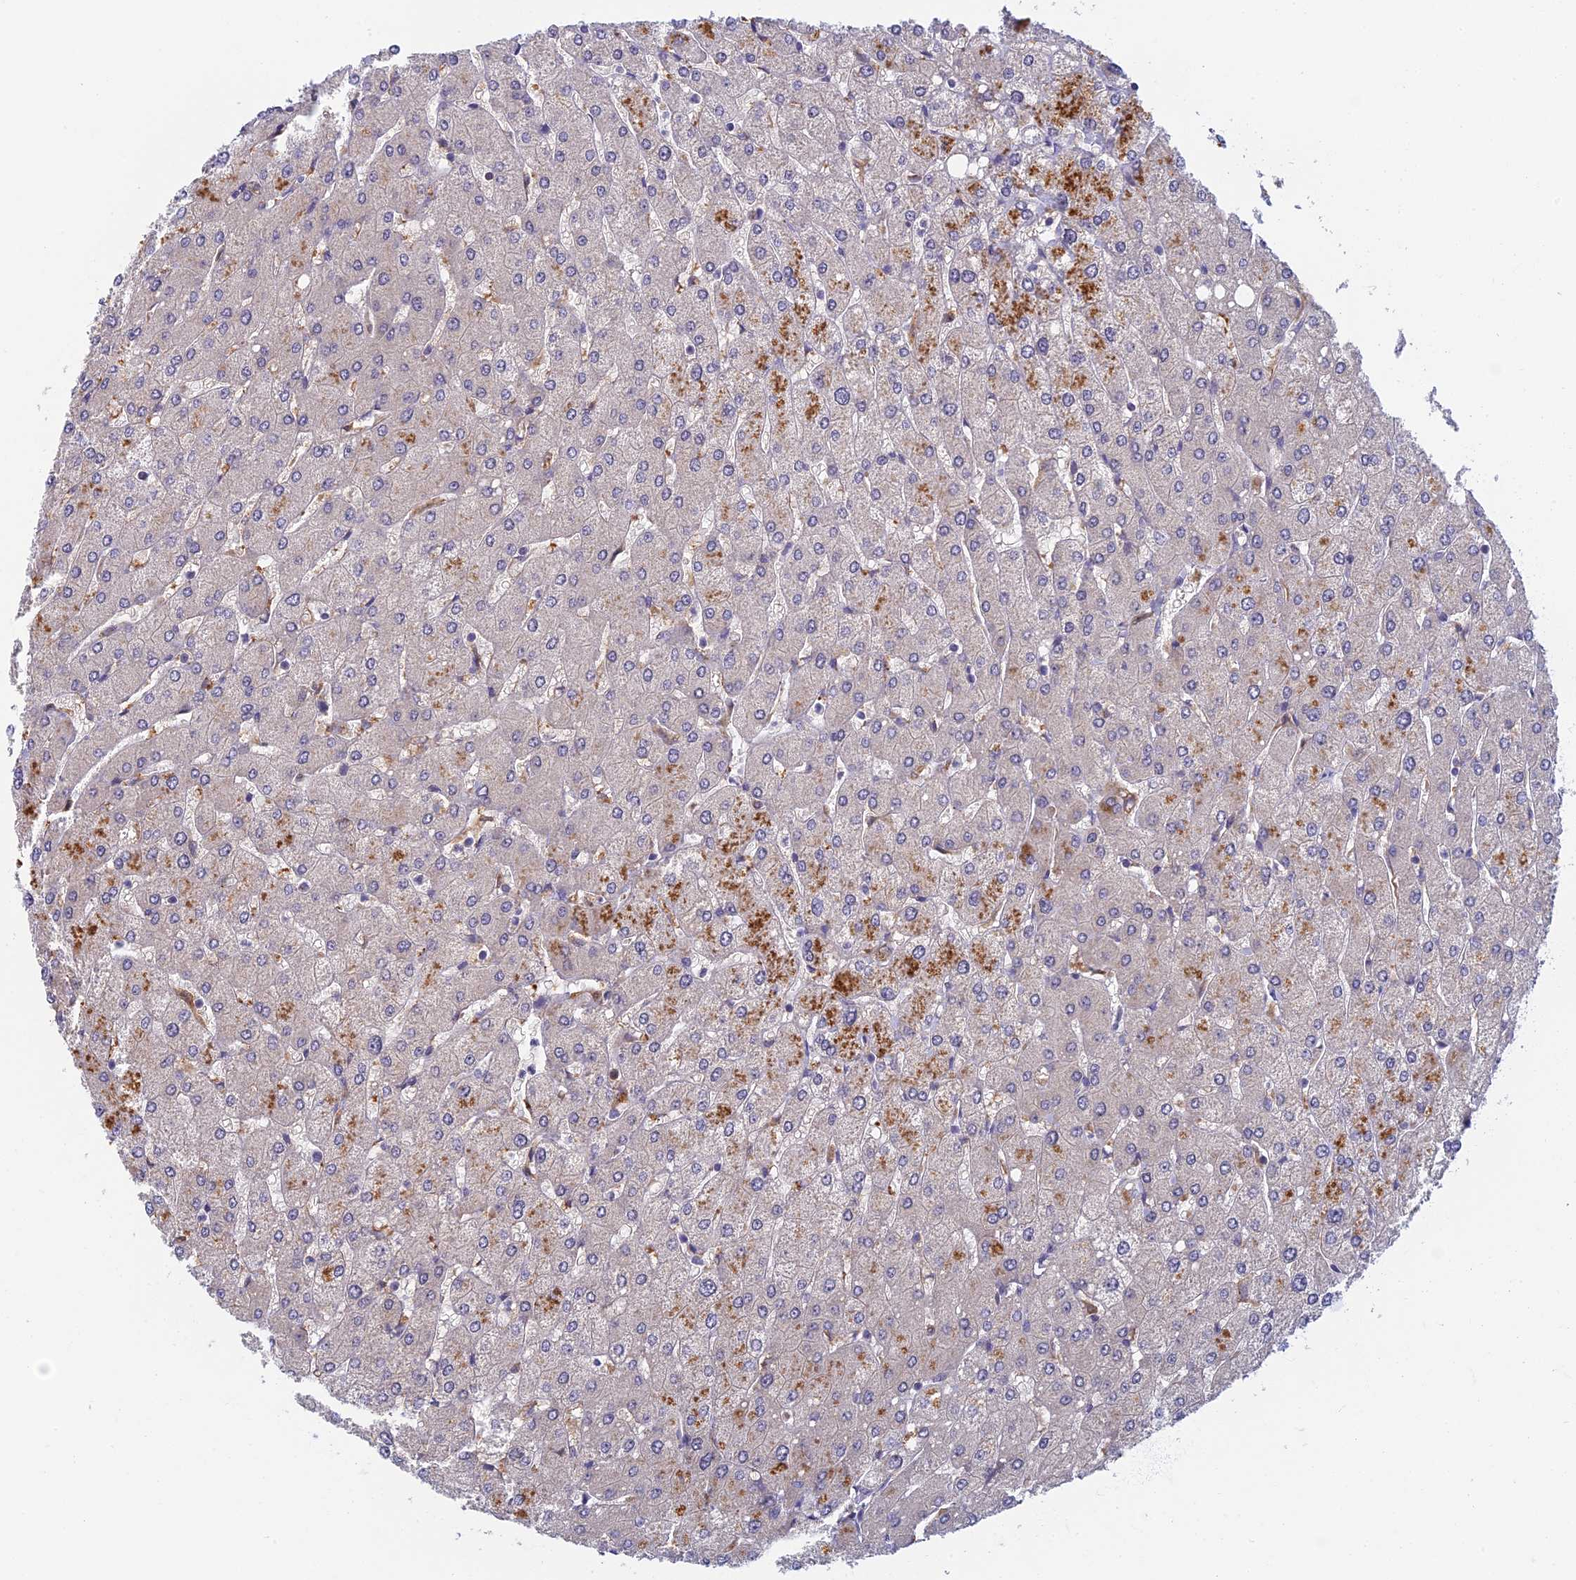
{"staining": {"intensity": "negative", "quantity": "none", "location": "none"}, "tissue": "liver", "cell_type": "Cholangiocytes", "image_type": "normal", "snomed": [{"axis": "morphology", "description": "Normal tissue, NOS"}, {"axis": "topography", "description": "Liver"}], "caption": "Immunohistochemistry image of unremarkable liver: liver stained with DAB shows no significant protein staining in cholangiocytes. Brightfield microscopy of immunohistochemistry (IHC) stained with DAB (3,3'-diaminobenzidine) (brown) and hematoxylin (blue), captured at high magnification.", "gene": "DDX51", "patient": {"sex": "male", "age": 55}}